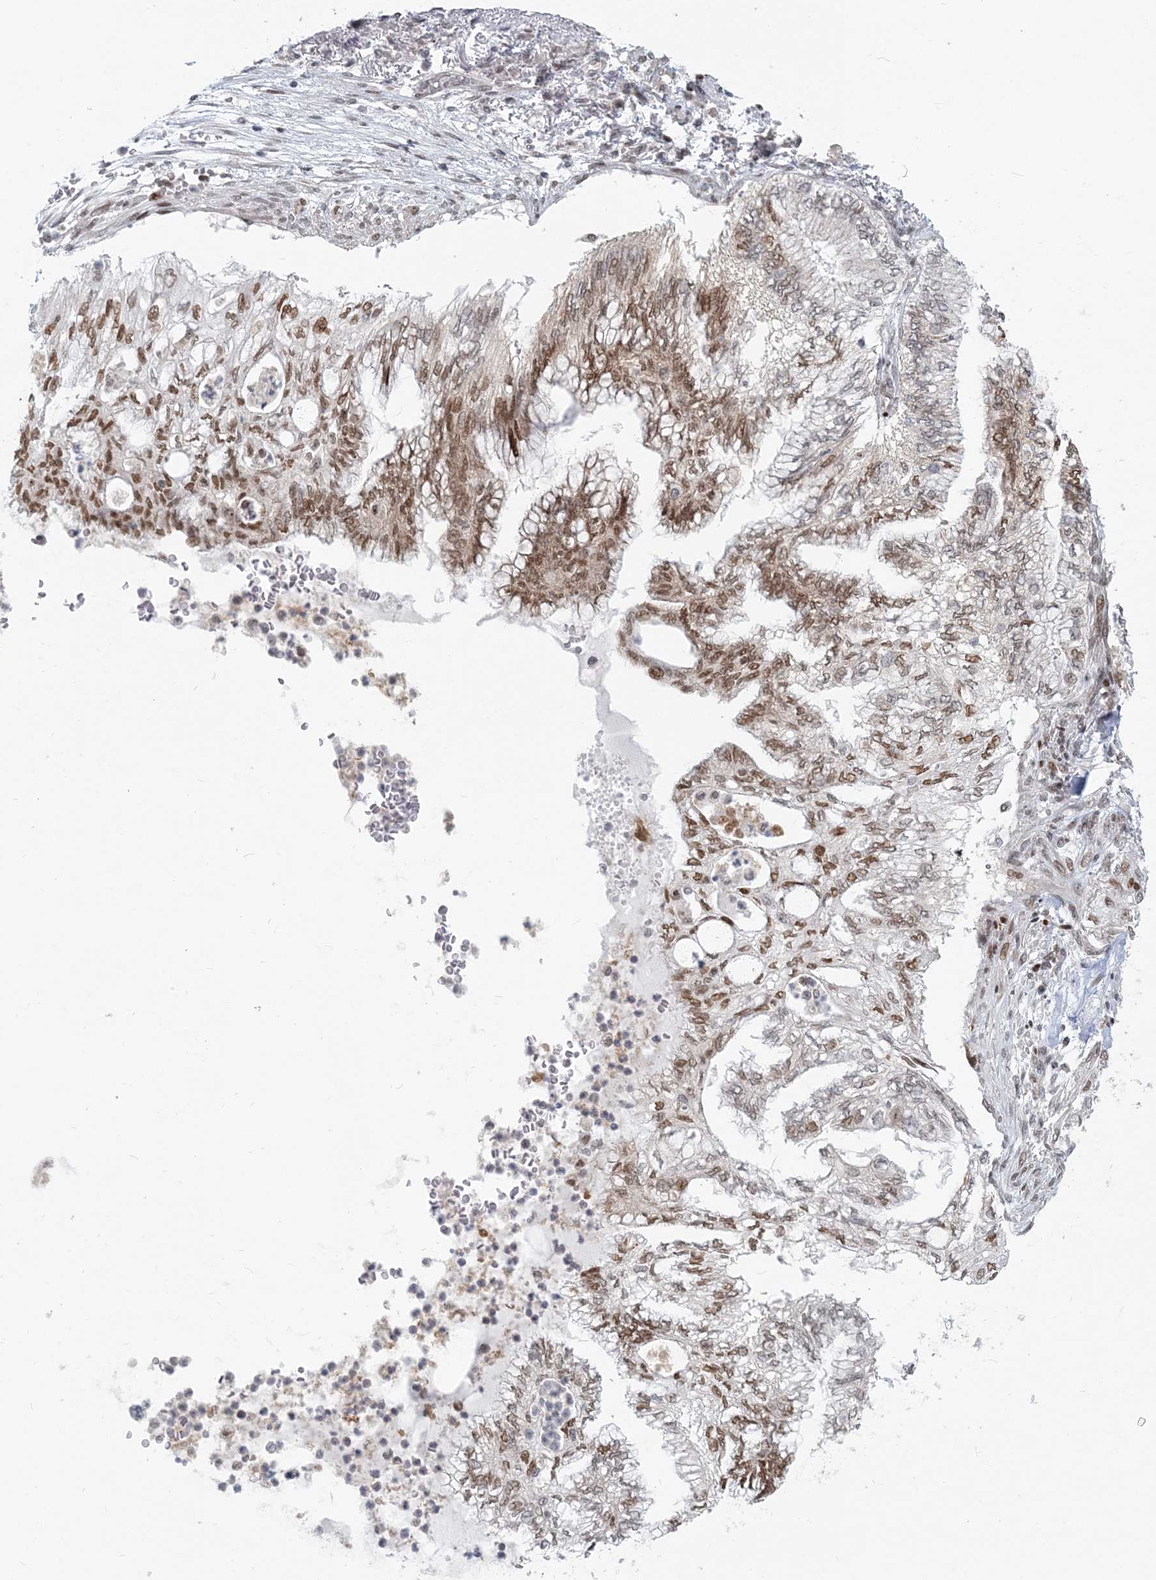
{"staining": {"intensity": "moderate", "quantity": ">75%", "location": "nuclear"}, "tissue": "lung cancer", "cell_type": "Tumor cells", "image_type": "cancer", "snomed": [{"axis": "morphology", "description": "Adenocarcinoma, NOS"}, {"axis": "topography", "description": "Lung"}], "caption": "Brown immunohistochemical staining in lung cancer demonstrates moderate nuclear positivity in about >75% of tumor cells.", "gene": "BAZ1B", "patient": {"sex": "female", "age": 70}}